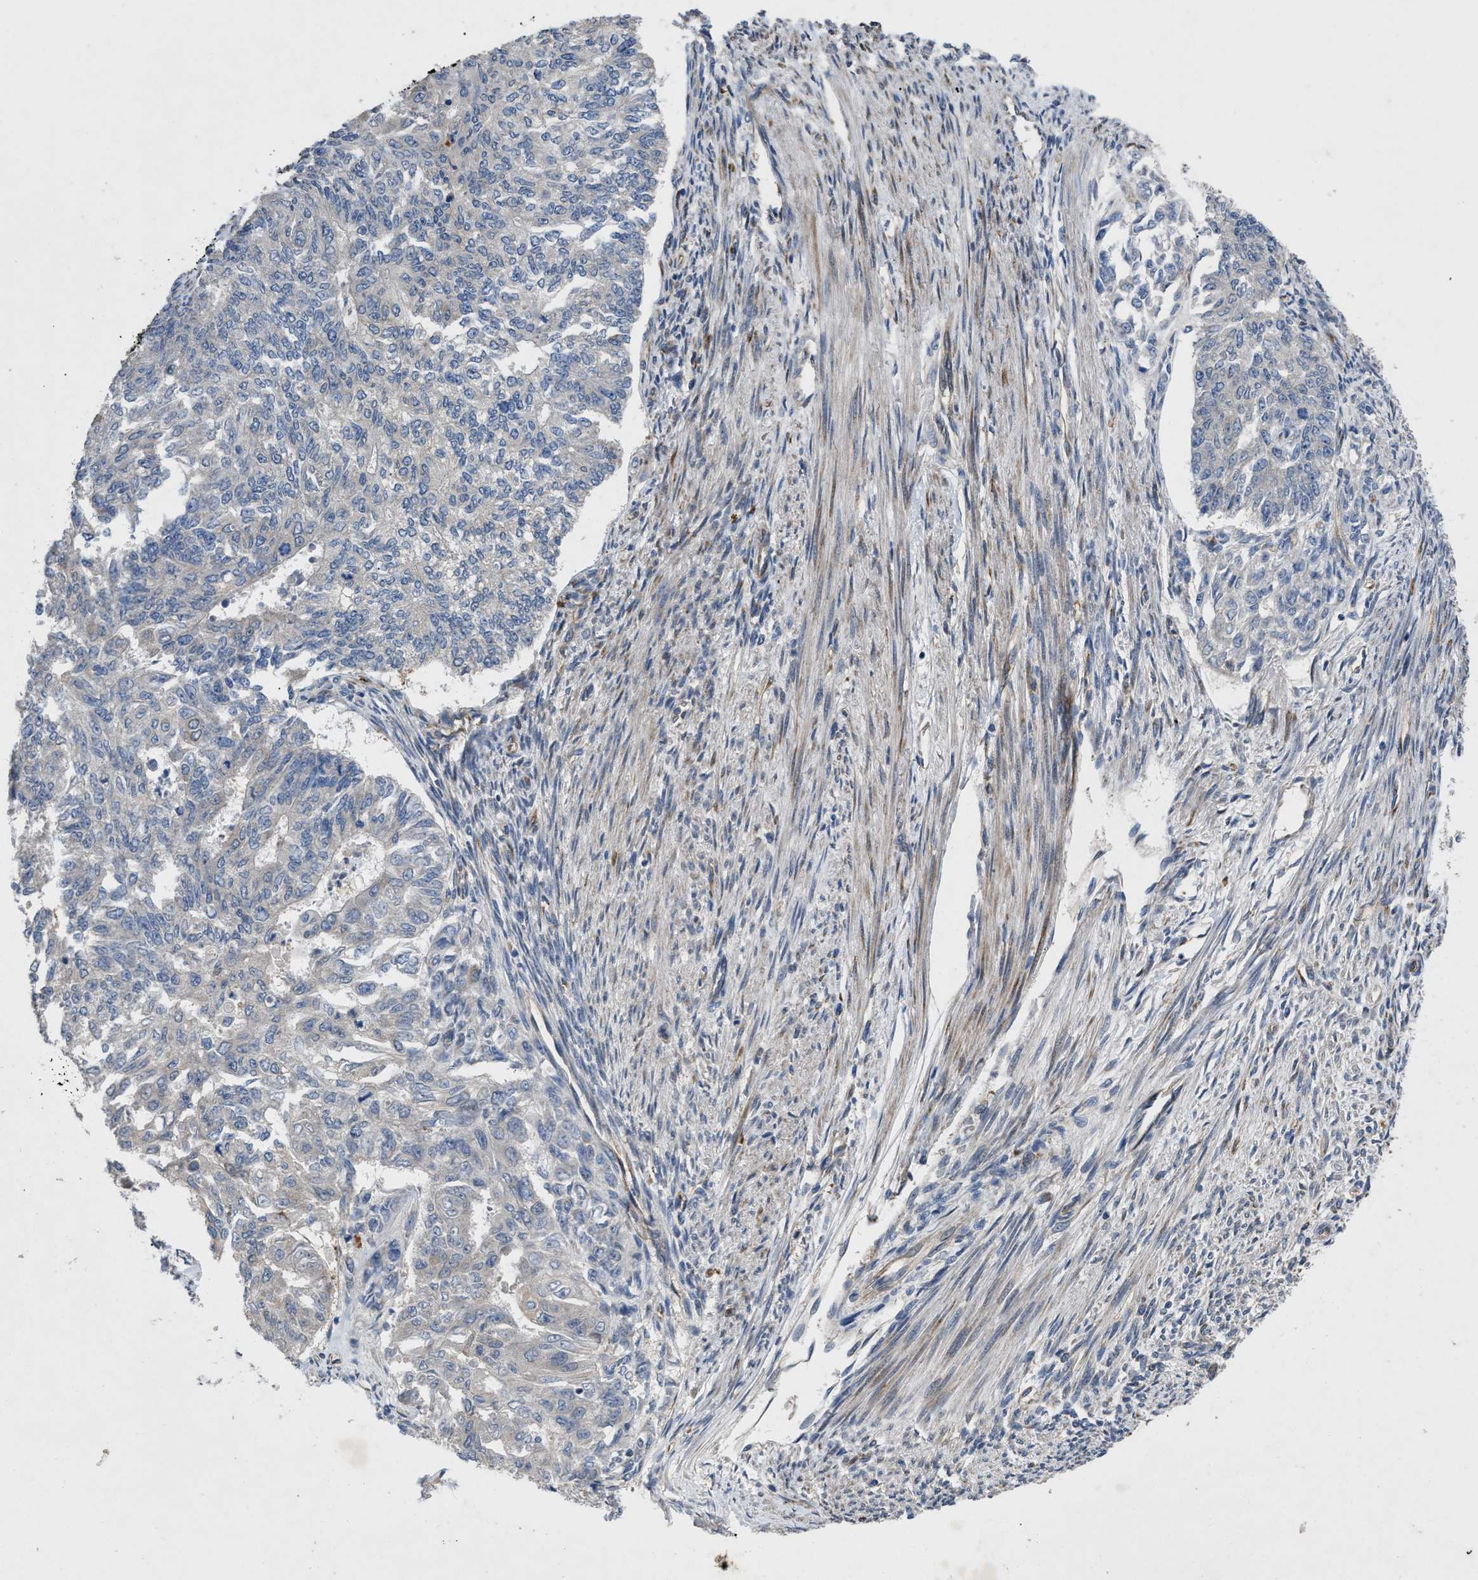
{"staining": {"intensity": "negative", "quantity": "none", "location": "none"}, "tissue": "endometrial cancer", "cell_type": "Tumor cells", "image_type": "cancer", "snomed": [{"axis": "morphology", "description": "Adenocarcinoma, NOS"}, {"axis": "topography", "description": "Endometrium"}], "caption": "A high-resolution image shows IHC staining of endometrial adenocarcinoma, which displays no significant staining in tumor cells.", "gene": "HSPA12B", "patient": {"sex": "female", "age": 32}}